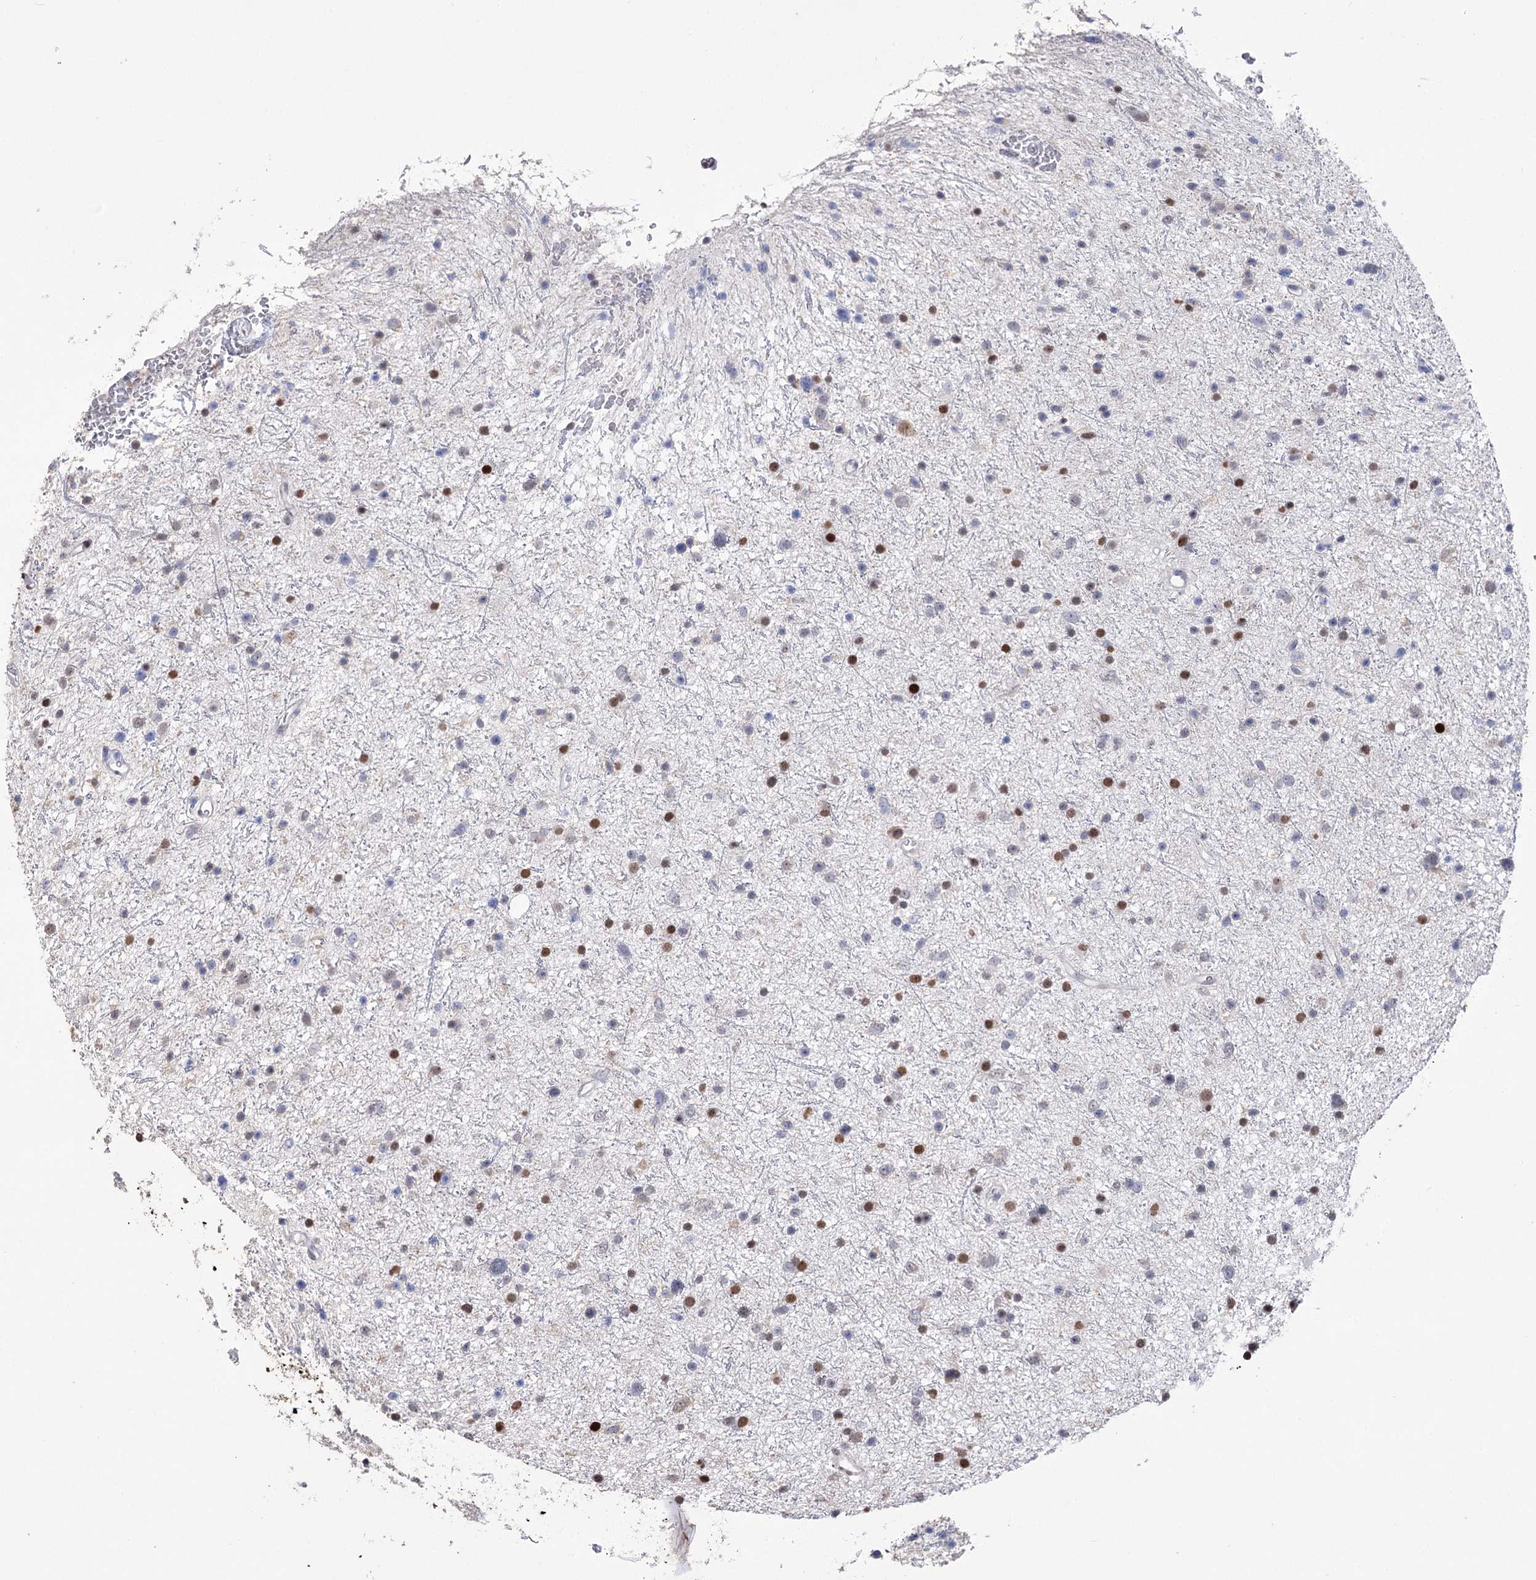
{"staining": {"intensity": "strong", "quantity": "<25%", "location": "nuclear"}, "tissue": "glioma", "cell_type": "Tumor cells", "image_type": "cancer", "snomed": [{"axis": "morphology", "description": "Glioma, malignant, Low grade"}, {"axis": "topography", "description": "Cerebral cortex"}], "caption": "Protein analysis of glioma tissue exhibits strong nuclear positivity in about <25% of tumor cells.", "gene": "NFU1", "patient": {"sex": "female", "age": 39}}